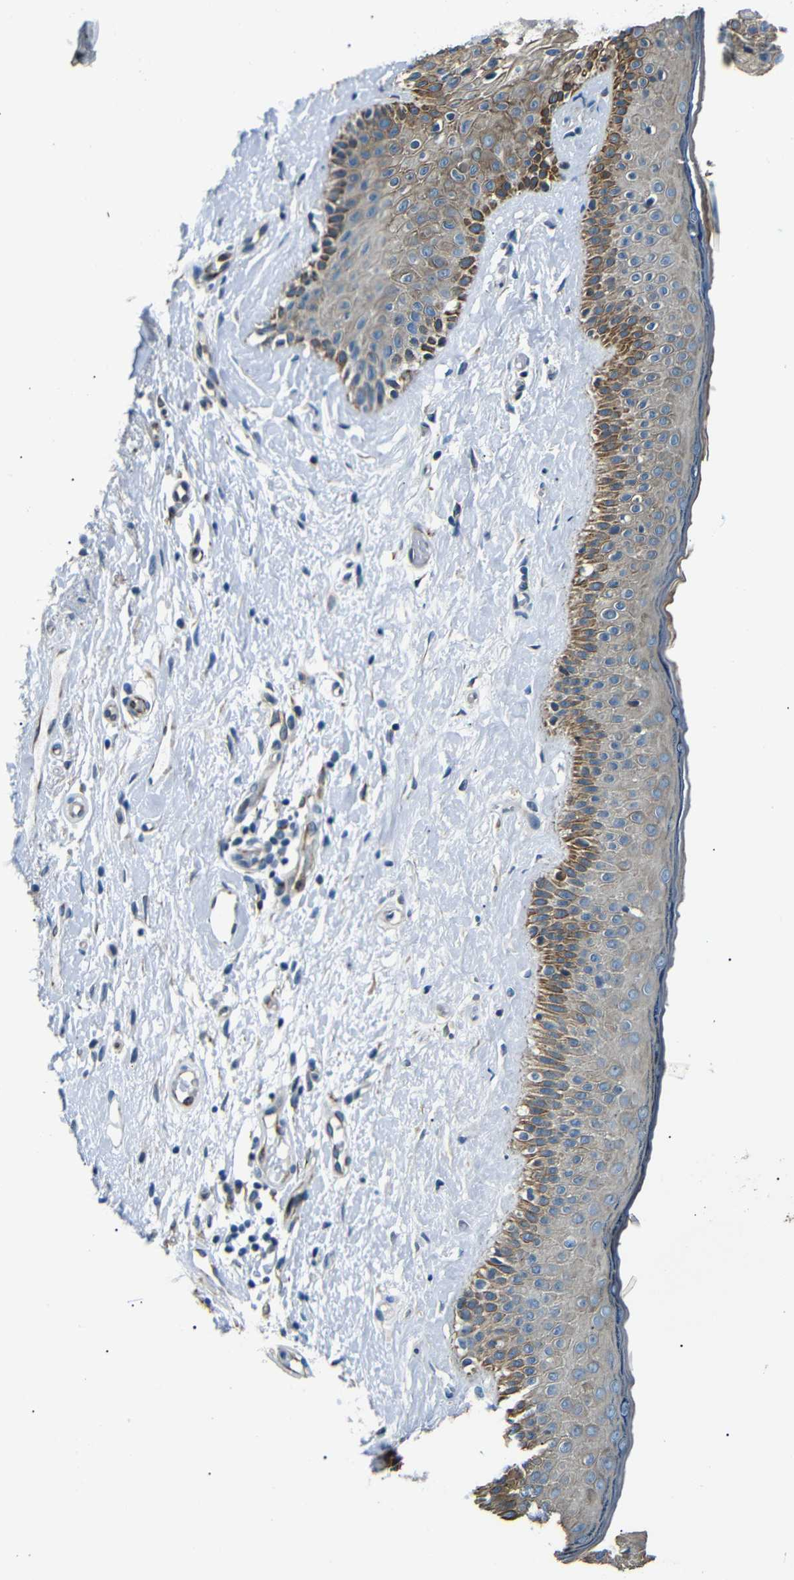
{"staining": {"intensity": "weak", "quantity": "<25%", "location": "cytoplasmic/membranous"}, "tissue": "skin cancer", "cell_type": "Tumor cells", "image_type": "cancer", "snomed": [{"axis": "morphology", "description": "Basal cell carcinoma"}, {"axis": "topography", "description": "Skin"}], "caption": "Photomicrograph shows no protein positivity in tumor cells of basal cell carcinoma (skin) tissue.", "gene": "TAFA1", "patient": {"sex": "female", "age": 84}}